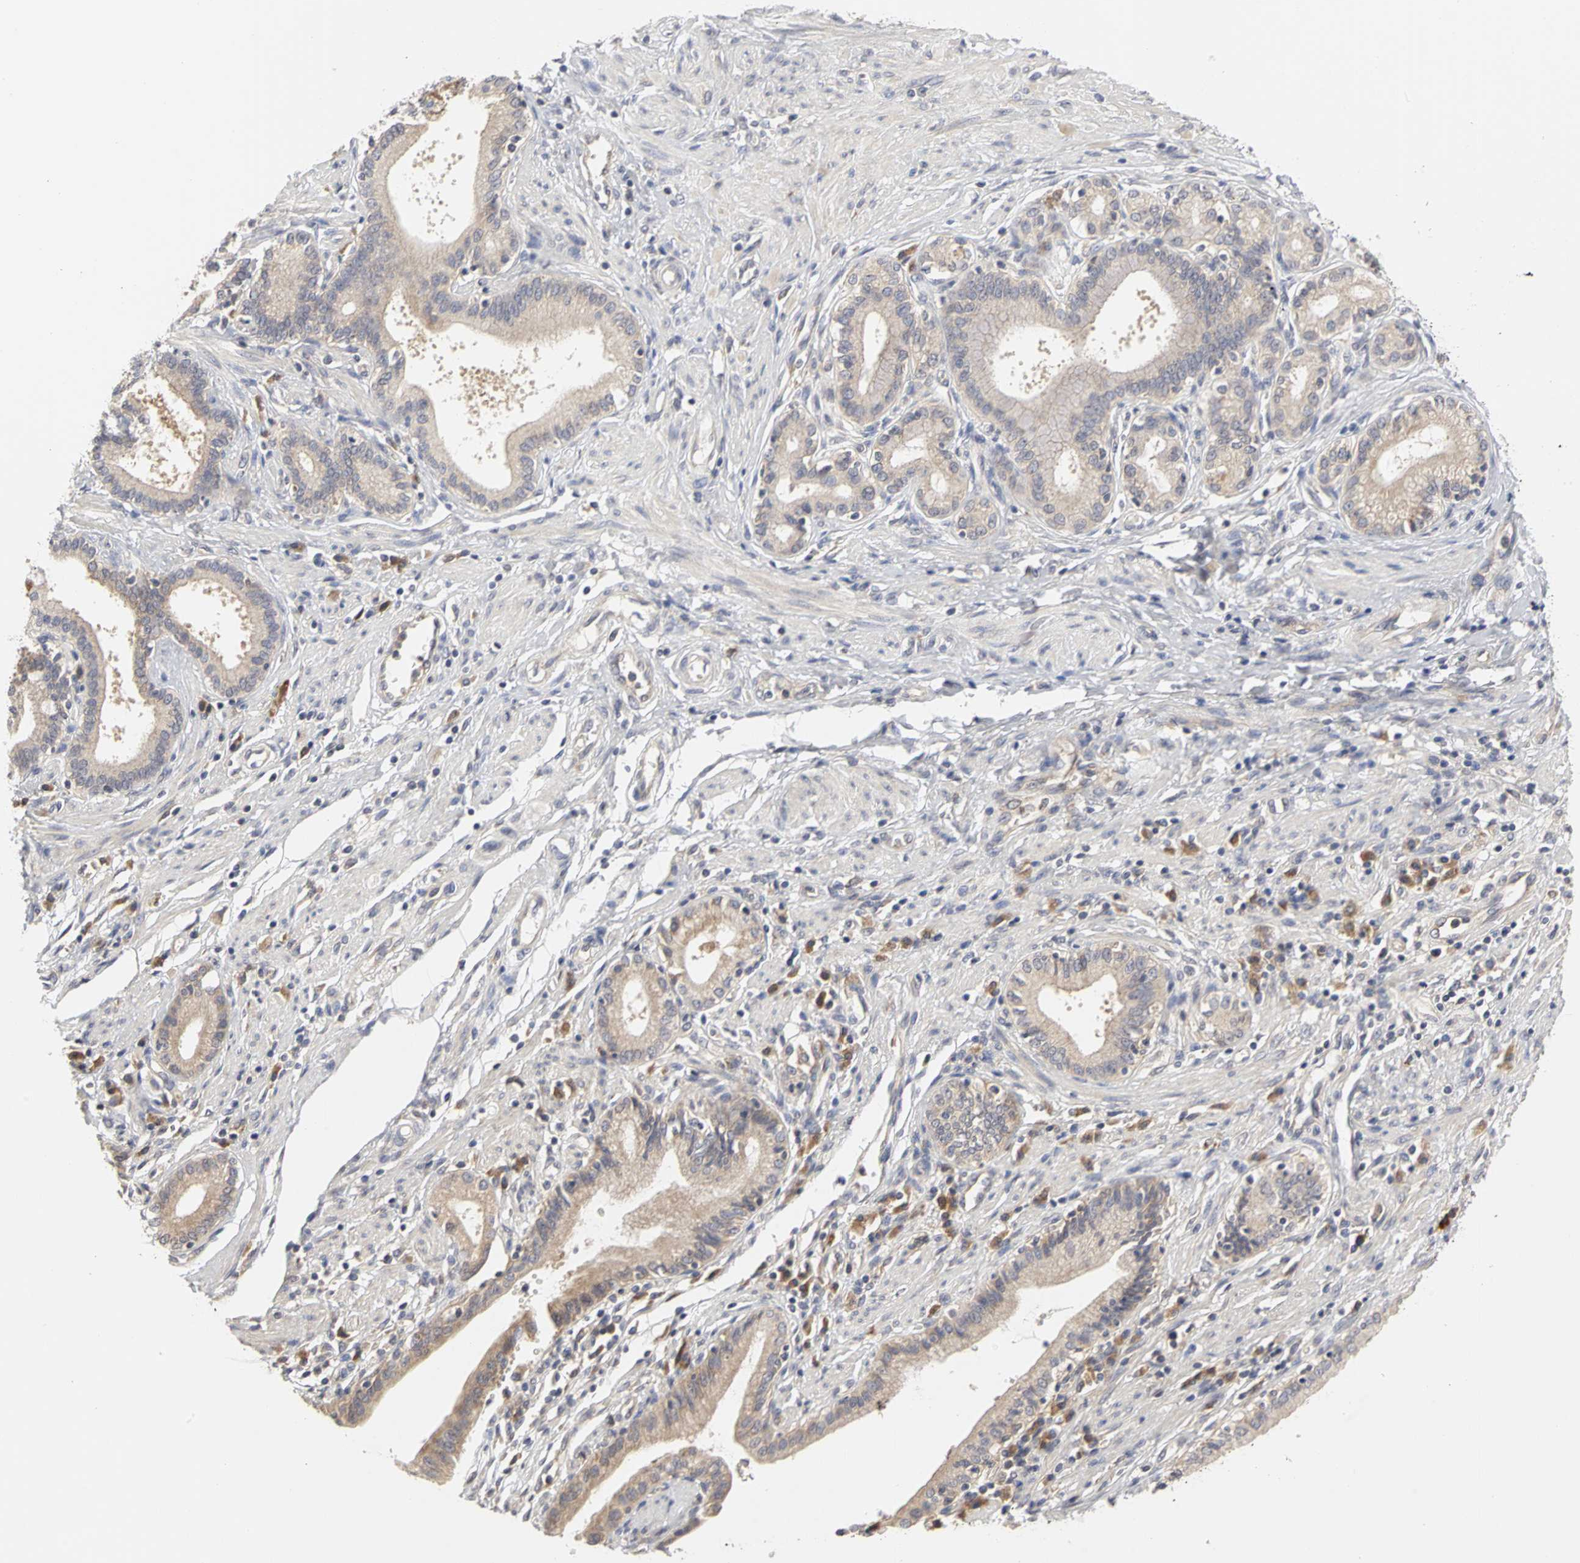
{"staining": {"intensity": "weak", "quantity": ">75%", "location": "cytoplasmic/membranous"}, "tissue": "pancreatic cancer", "cell_type": "Tumor cells", "image_type": "cancer", "snomed": [{"axis": "morphology", "description": "Adenocarcinoma, NOS"}, {"axis": "topography", "description": "Pancreas"}], "caption": "Approximately >75% of tumor cells in pancreatic cancer show weak cytoplasmic/membranous protein expression as visualized by brown immunohistochemical staining.", "gene": "IRAK1", "patient": {"sex": "female", "age": 48}}